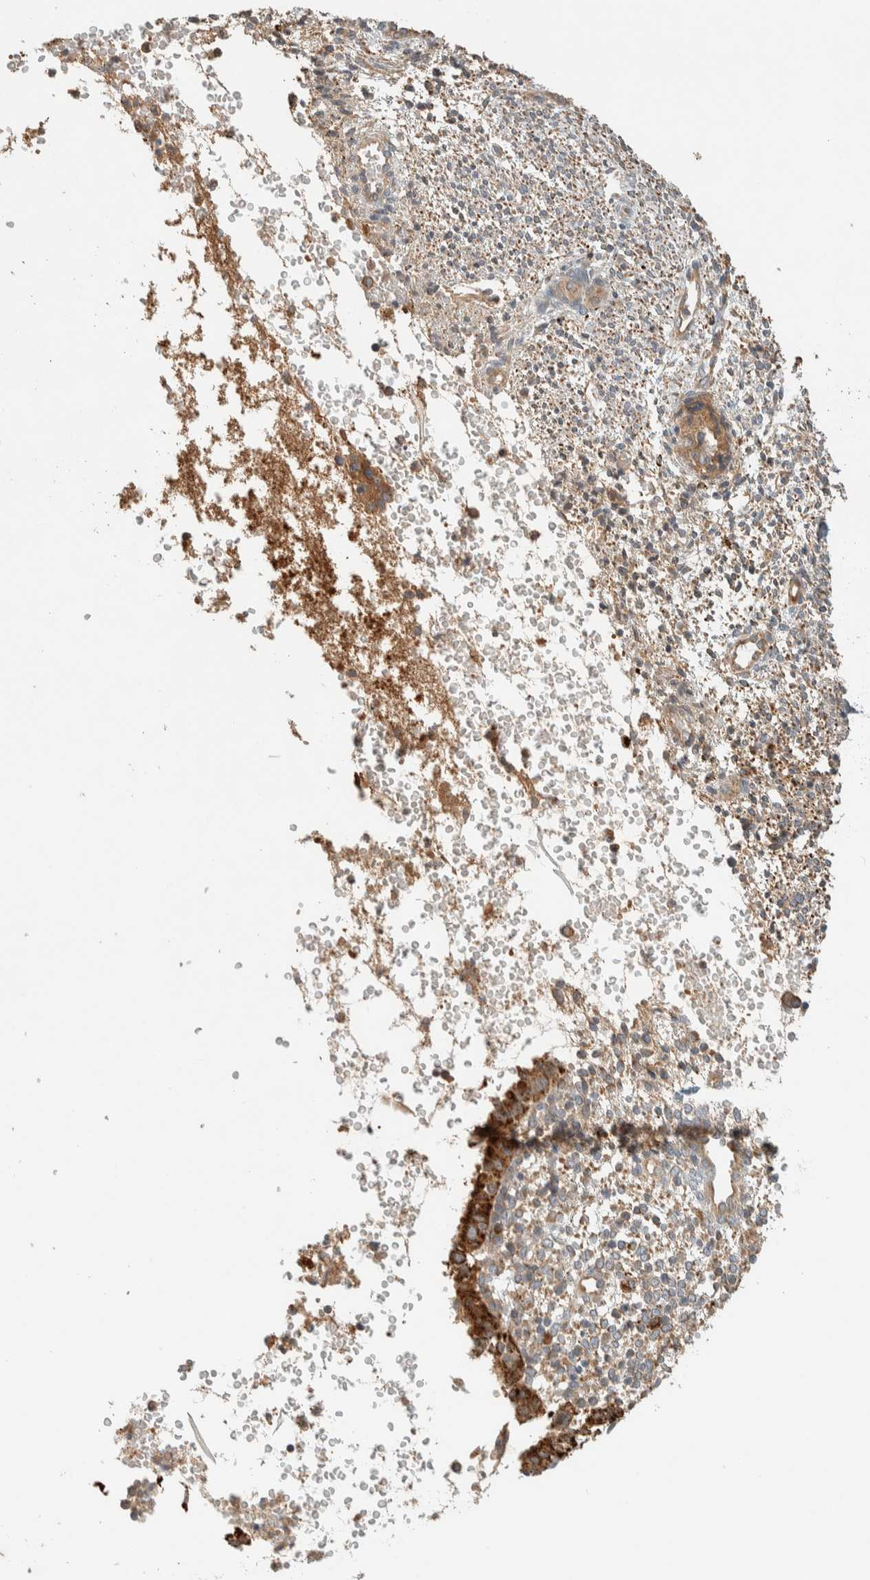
{"staining": {"intensity": "moderate", "quantity": "<25%", "location": "cytoplasmic/membranous"}, "tissue": "endometrium", "cell_type": "Cells in endometrial stroma", "image_type": "normal", "snomed": [{"axis": "morphology", "description": "Normal tissue, NOS"}, {"axis": "topography", "description": "Endometrium"}], "caption": "A low amount of moderate cytoplasmic/membranous expression is seen in approximately <25% of cells in endometrial stroma in benign endometrium.", "gene": "FAM167A", "patient": {"sex": "female", "age": 35}}